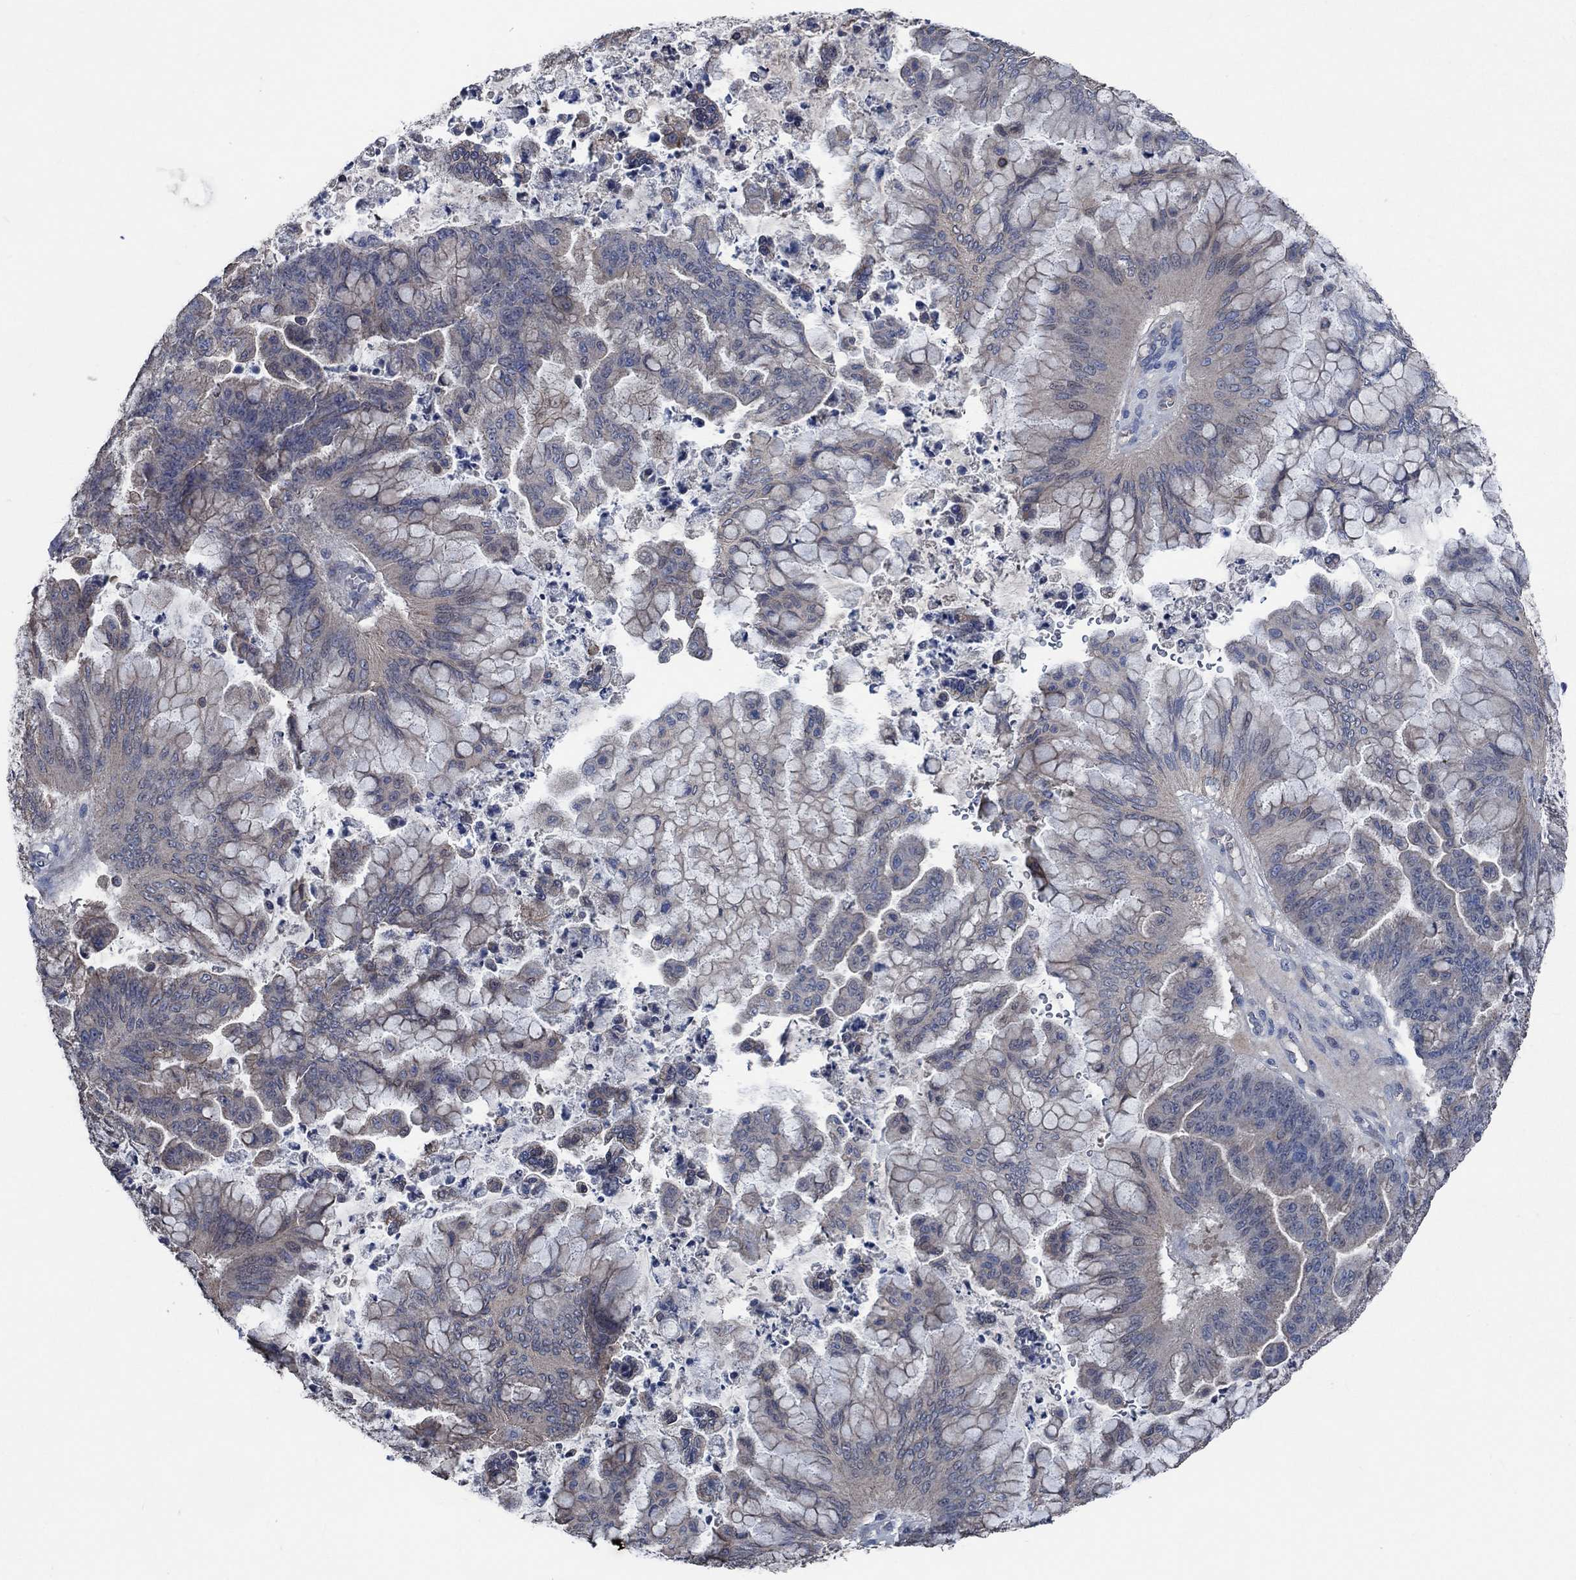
{"staining": {"intensity": "negative", "quantity": "none", "location": "none"}, "tissue": "ovarian cancer", "cell_type": "Tumor cells", "image_type": "cancer", "snomed": [{"axis": "morphology", "description": "Cystadenocarcinoma, mucinous, NOS"}, {"axis": "topography", "description": "Ovary"}], "caption": "Immunohistochemical staining of mucinous cystadenocarcinoma (ovarian) reveals no significant expression in tumor cells.", "gene": "OBSCN", "patient": {"sex": "female", "age": 67}}